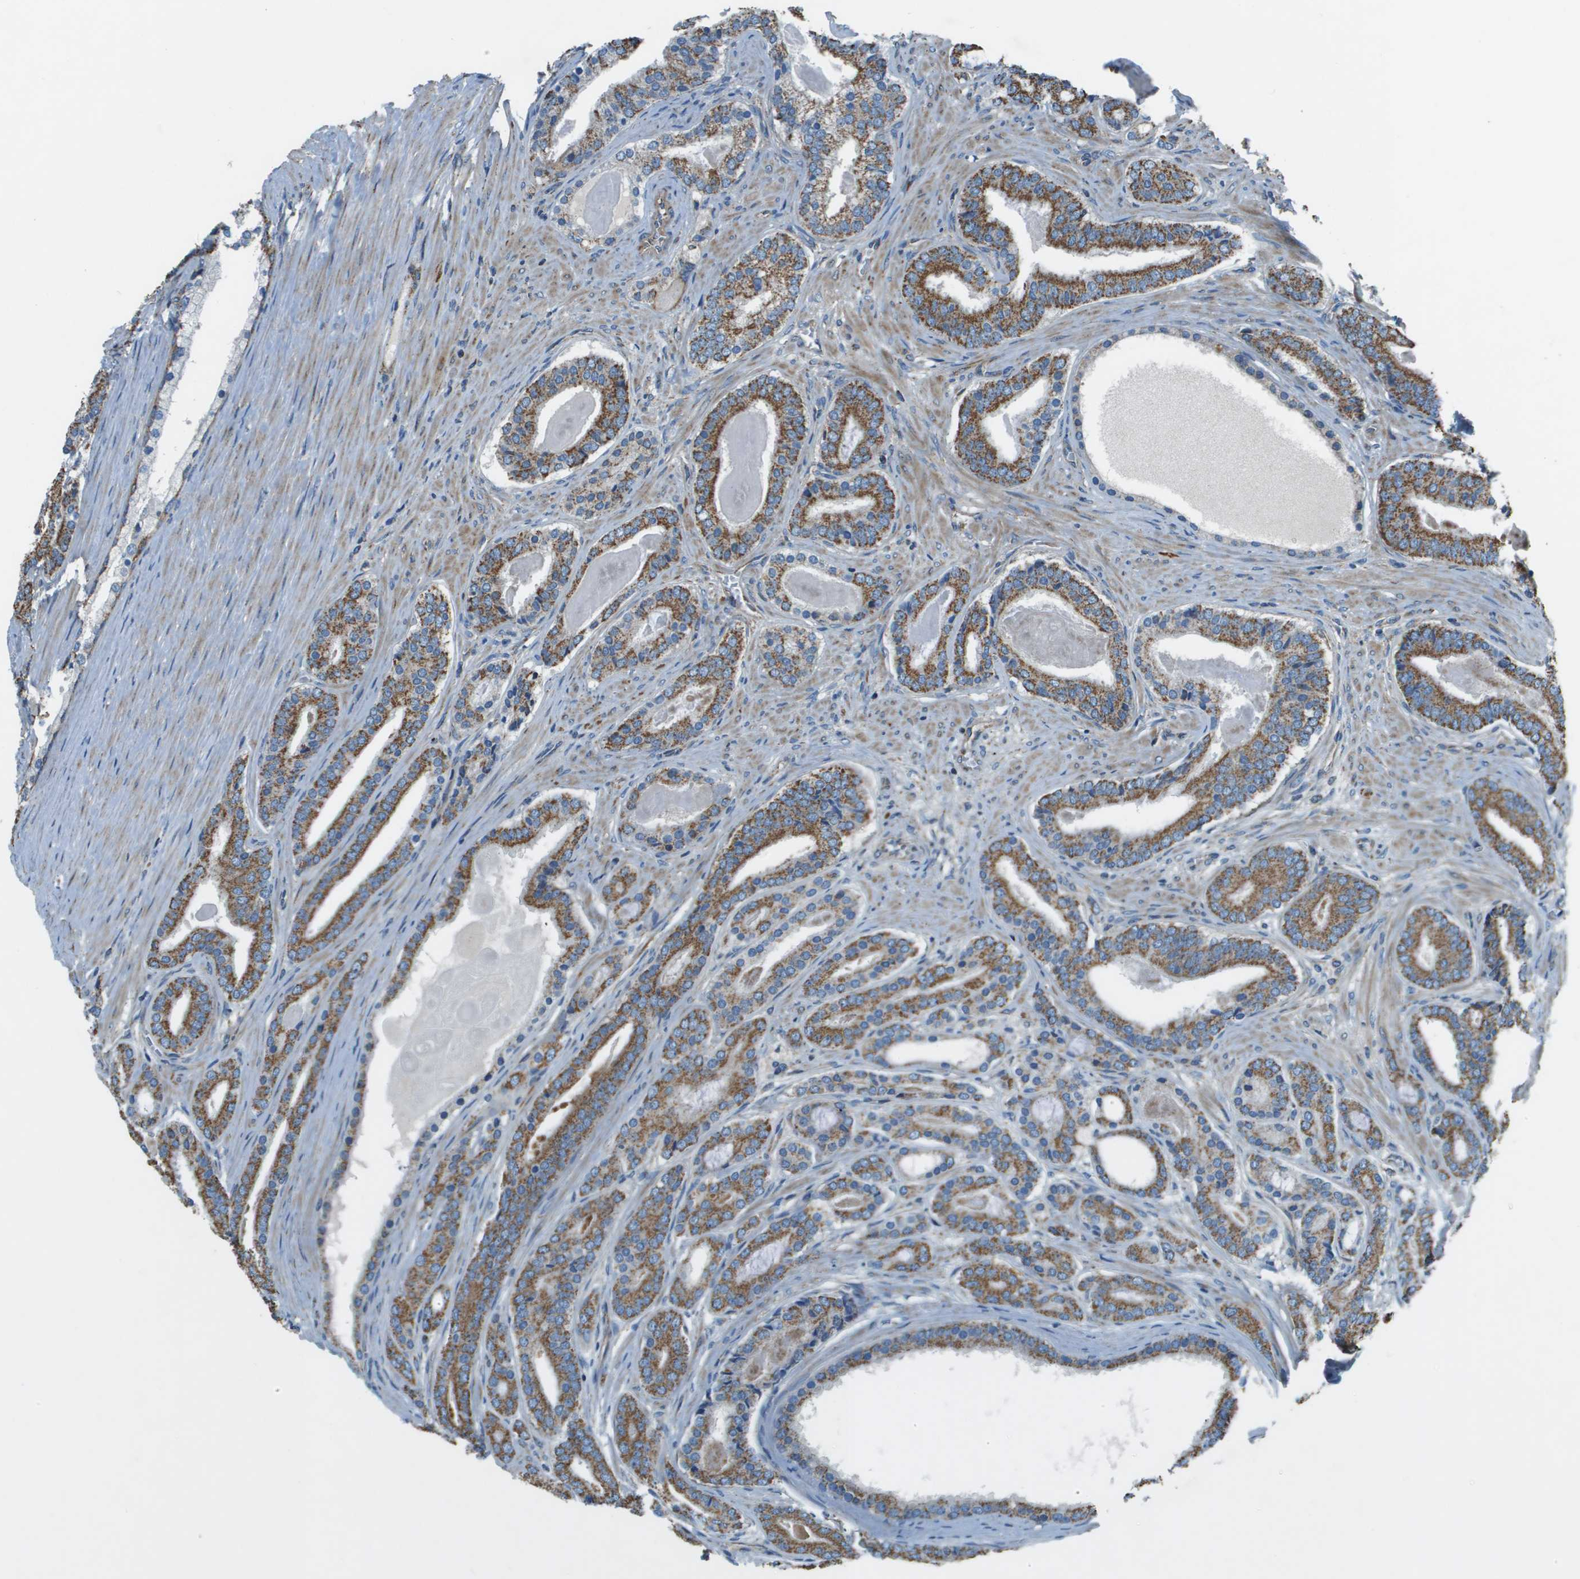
{"staining": {"intensity": "moderate", "quantity": ">75%", "location": "cytoplasmic/membranous"}, "tissue": "prostate cancer", "cell_type": "Tumor cells", "image_type": "cancer", "snomed": [{"axis": "morphology", "description": "Adenocarcinoma, High grade"}, {"axis": "topography", "description": "Prostate"}], "caption": "High-grade adenocarcinoma (prostate) stained for a protein demonstrates moderate cytoplasmic/membranous positivity in tumor cells. The staining is performed using DAB brown chromogen to label protein expression. The nuclei are counter-stained blue using hematoxylin.", "gene": "TMEM51", "patient": {"sex": "male", "age": 60}}